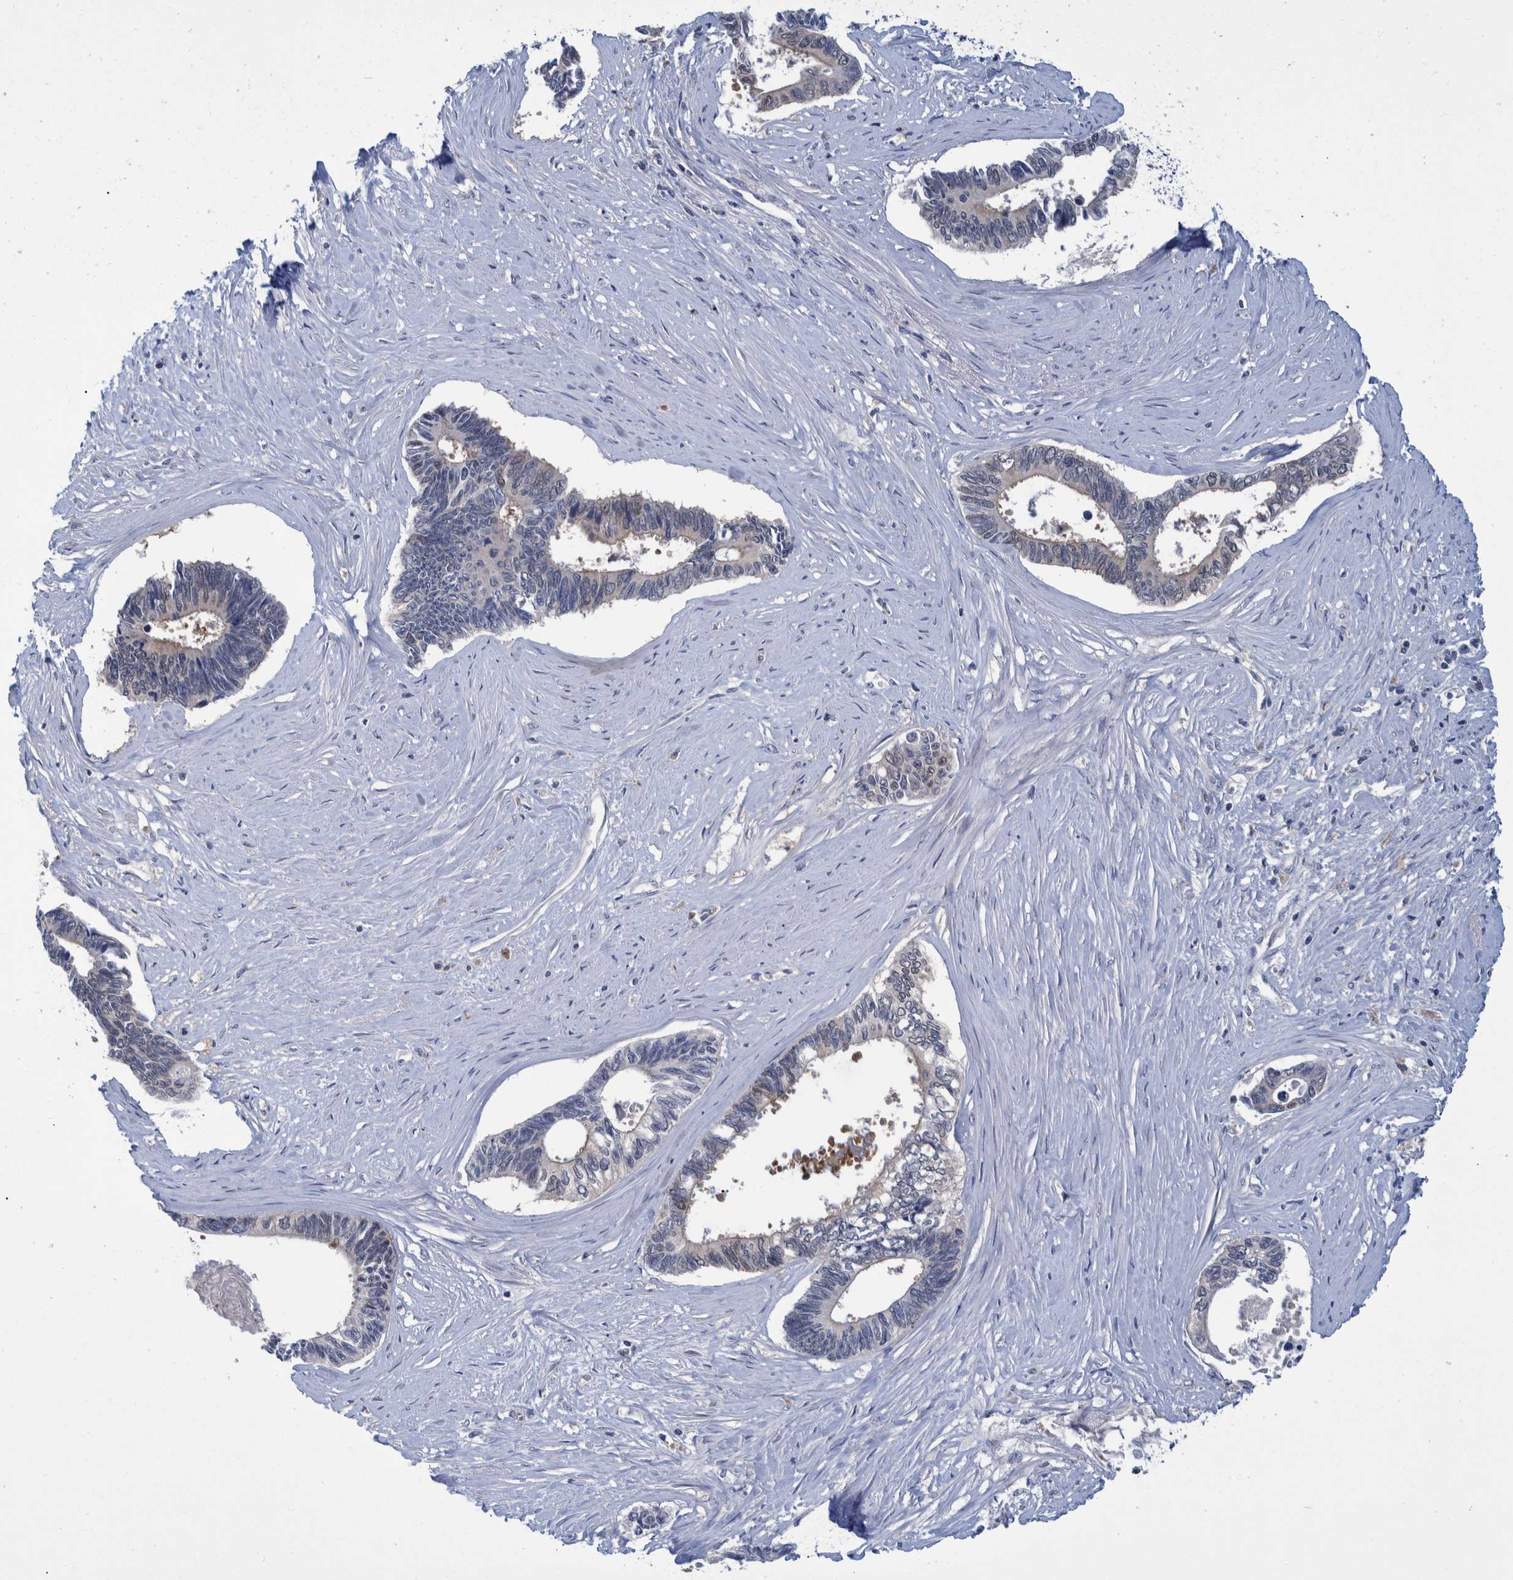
{"staining": {"intensity": "weak", "quantity": "<25%", "location": "cytoplasmic/membranous"}, "tissue": "pancreatic cancer", "cell_type": "Tumor cells", "image_type": "cancer", "snomed": [{"axis": "morphology", "description": "Adenocarcinoma, NOS"}, {"axis": "topography", "description": "Pancreas"}], "caption": "Immunohistochemistry (IHC) of pancreatic cancer demonstrates no positivity in tumor cells.", "gene": "PCYT2", "patient": {"sex": "female", "age": 70}}